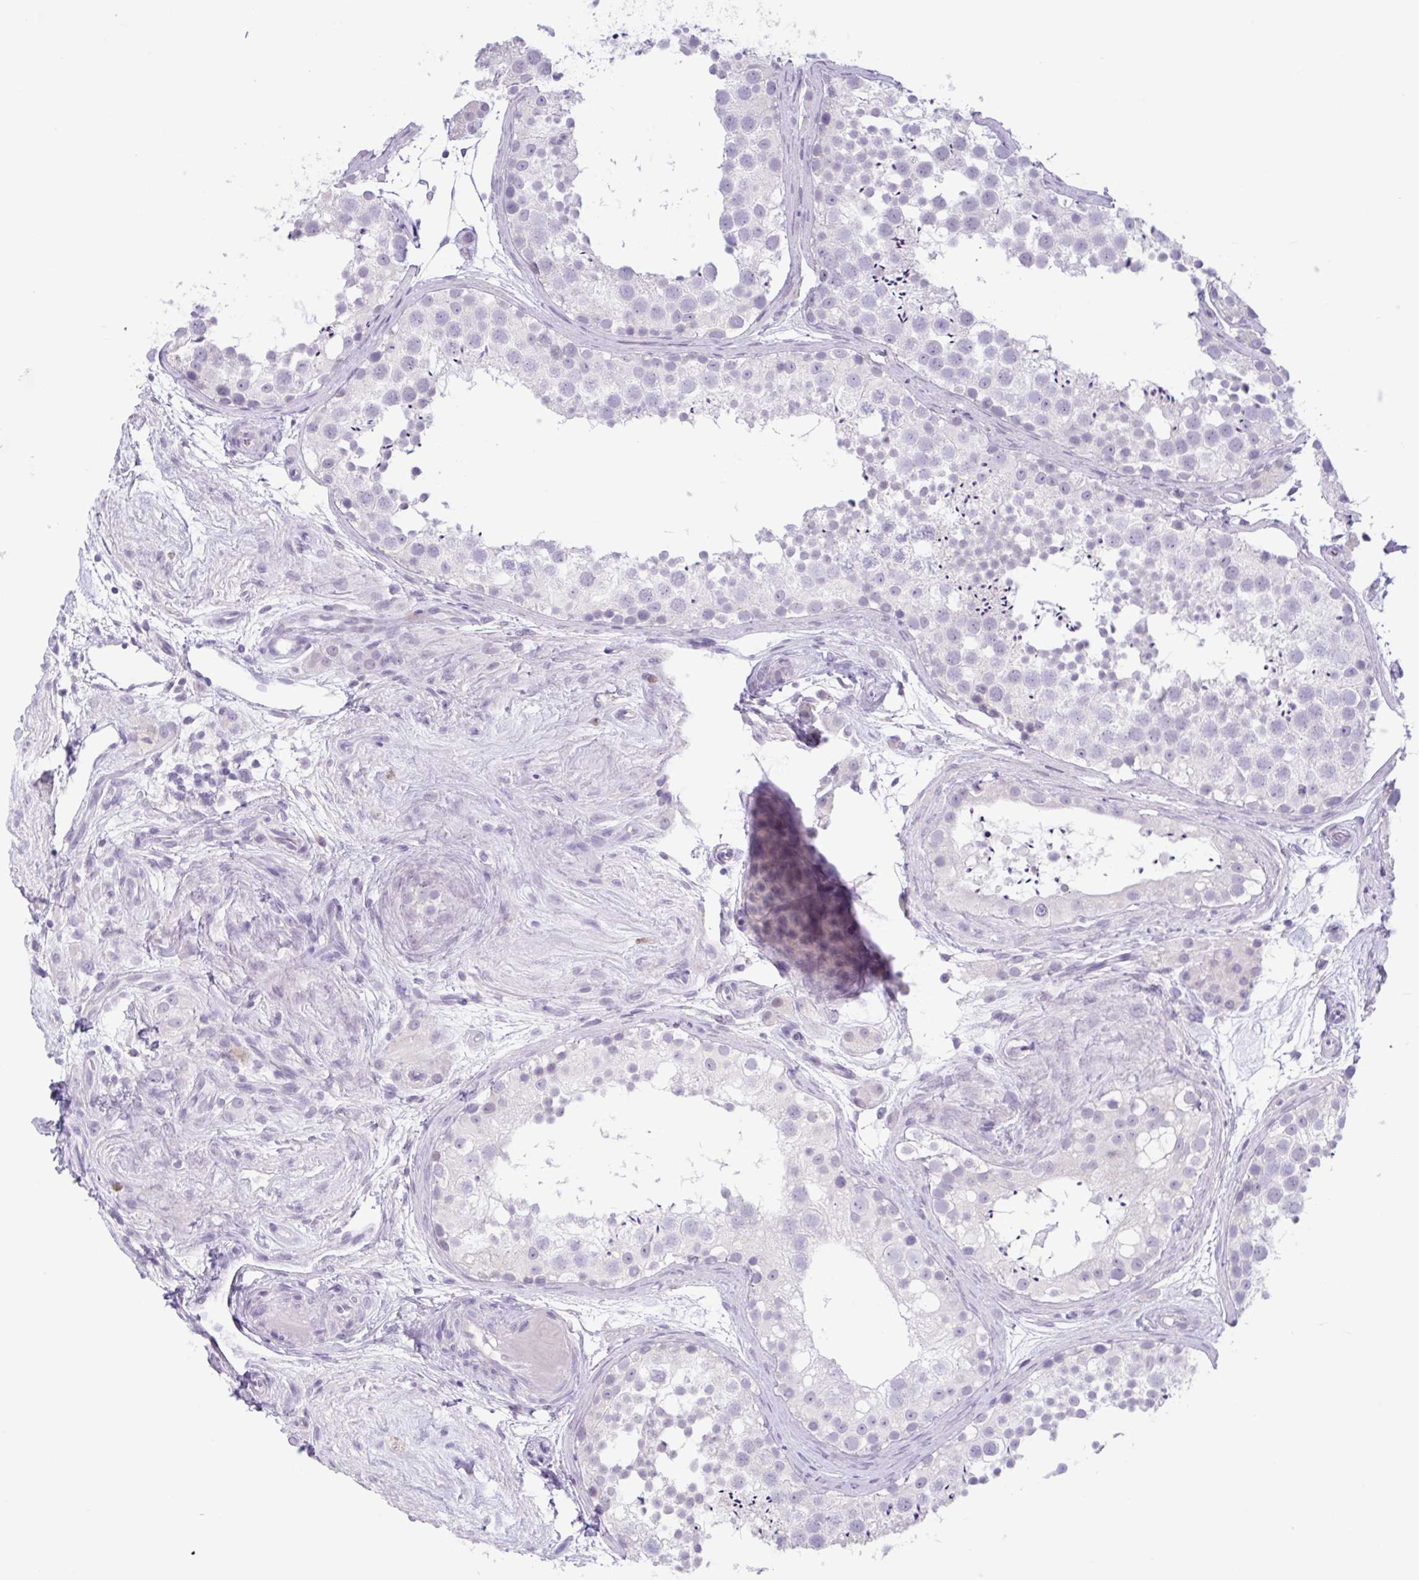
{"staining": {"intensity": "negative", "quantity": "none", "location": "none"}, "tissue": "testis", "cell_type": "Cells in seminiferous ducts", "image_type": "normal", "snomed": [{"axis": "morphology", "description": "Normal tissue, NOS"}, {"axis": "topography", "description": "Testis"}], "caption": "IHC of normal testis demonstrates no staining in cells in seminiferous ducts.", "gene": "CTSE", "patient": {"sex": "male", "age": 41}}